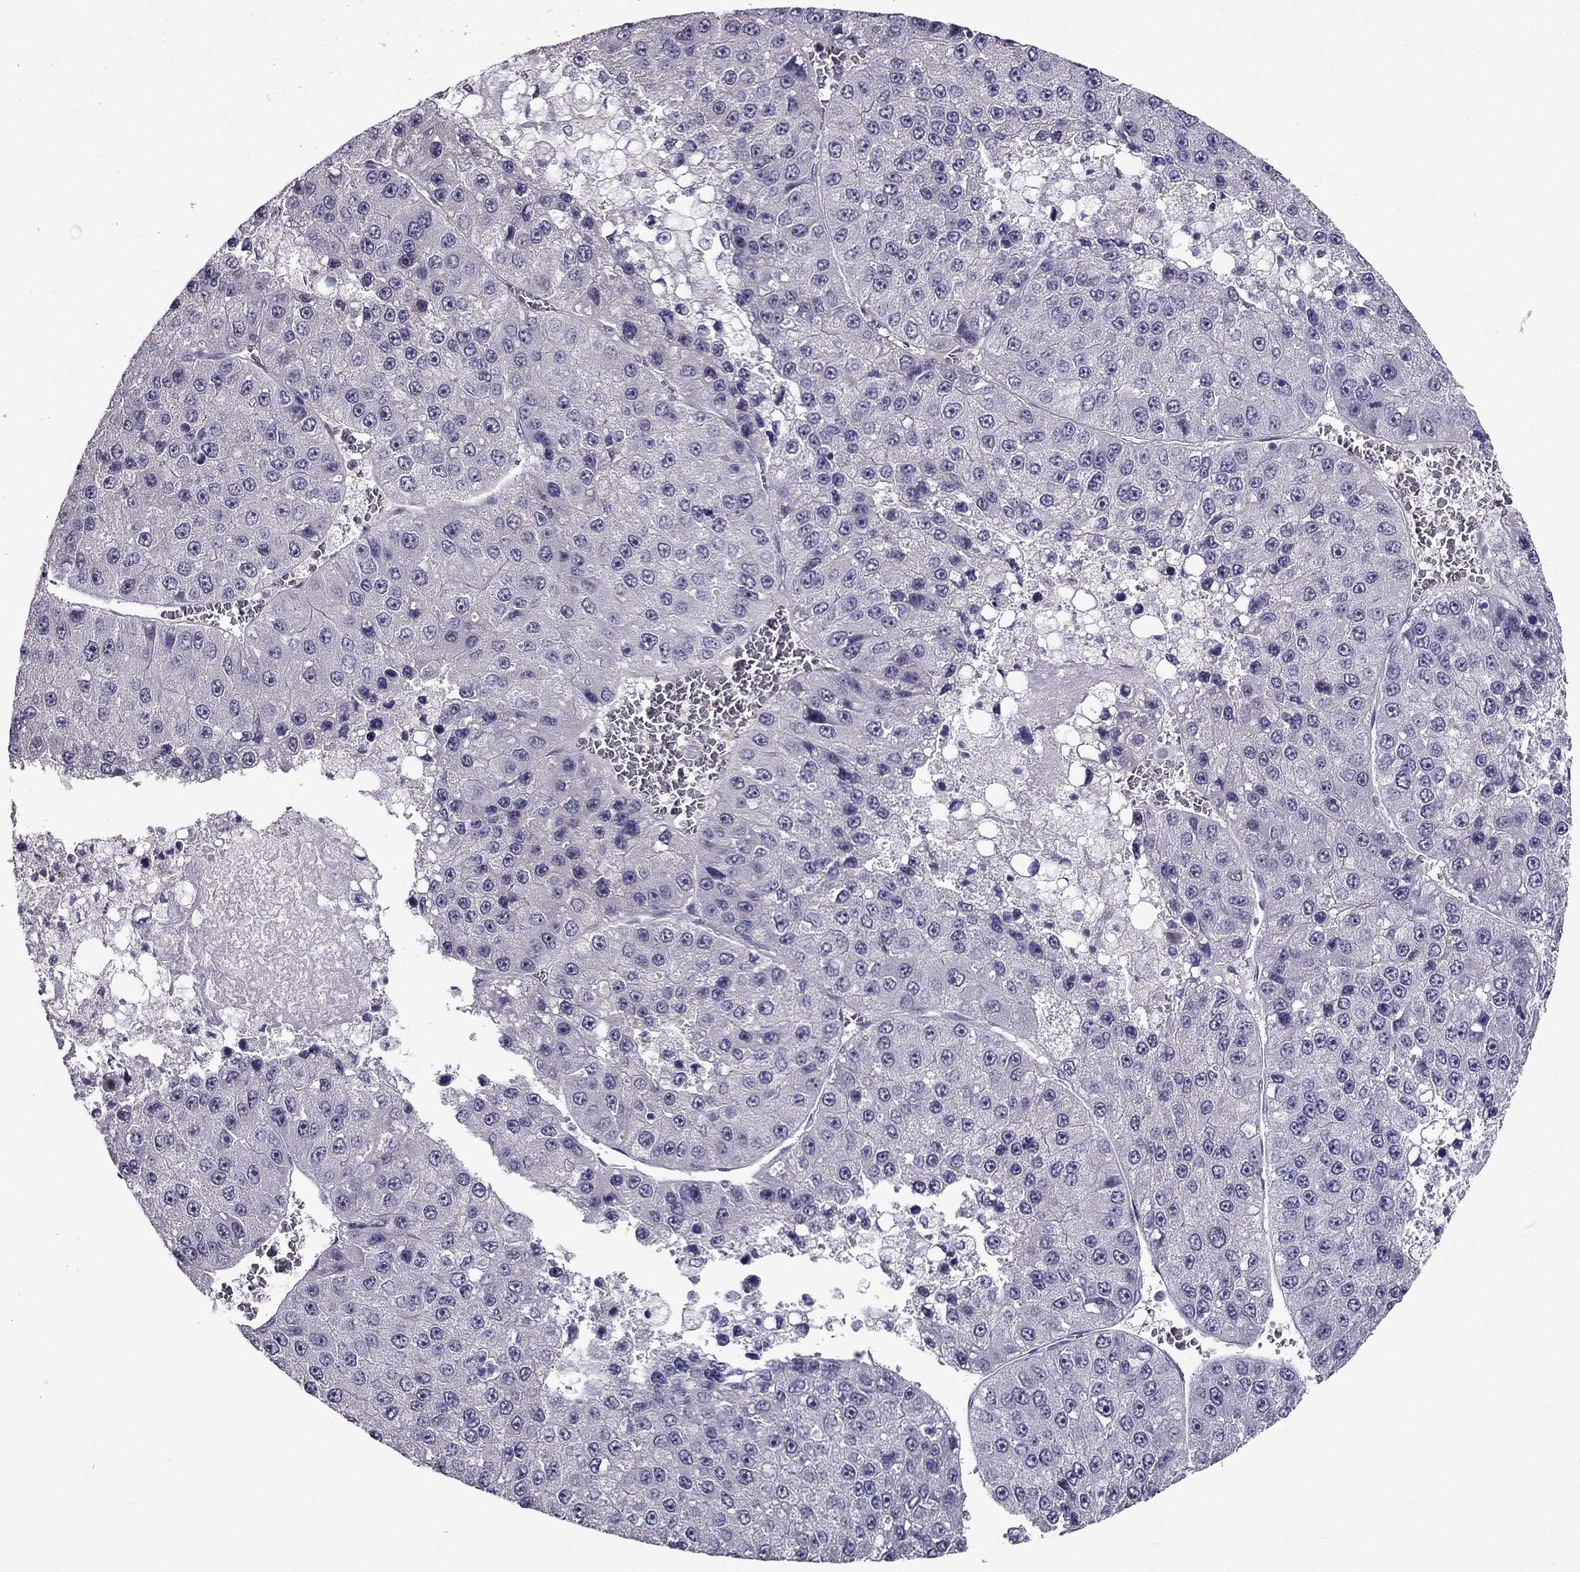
{"staining": {"intensity": "negative", "quantity": "none", "location": "none"}, "tissue": "liver cancer", "cell_type": "Tumor cells", "image_type": "cancer", "snomed": [{"axis": "morphology", "description": "Carcinoma, Hepatocellular, NOS"}, {"axis": "topography", "description": "Liver"}], "caption": "DAB immunohistochemical staining of human liver cancer exhibits no significant expression in tumor cells.", "gene": "DUSP15", "patient": {"sex": "female", "age": 73}}